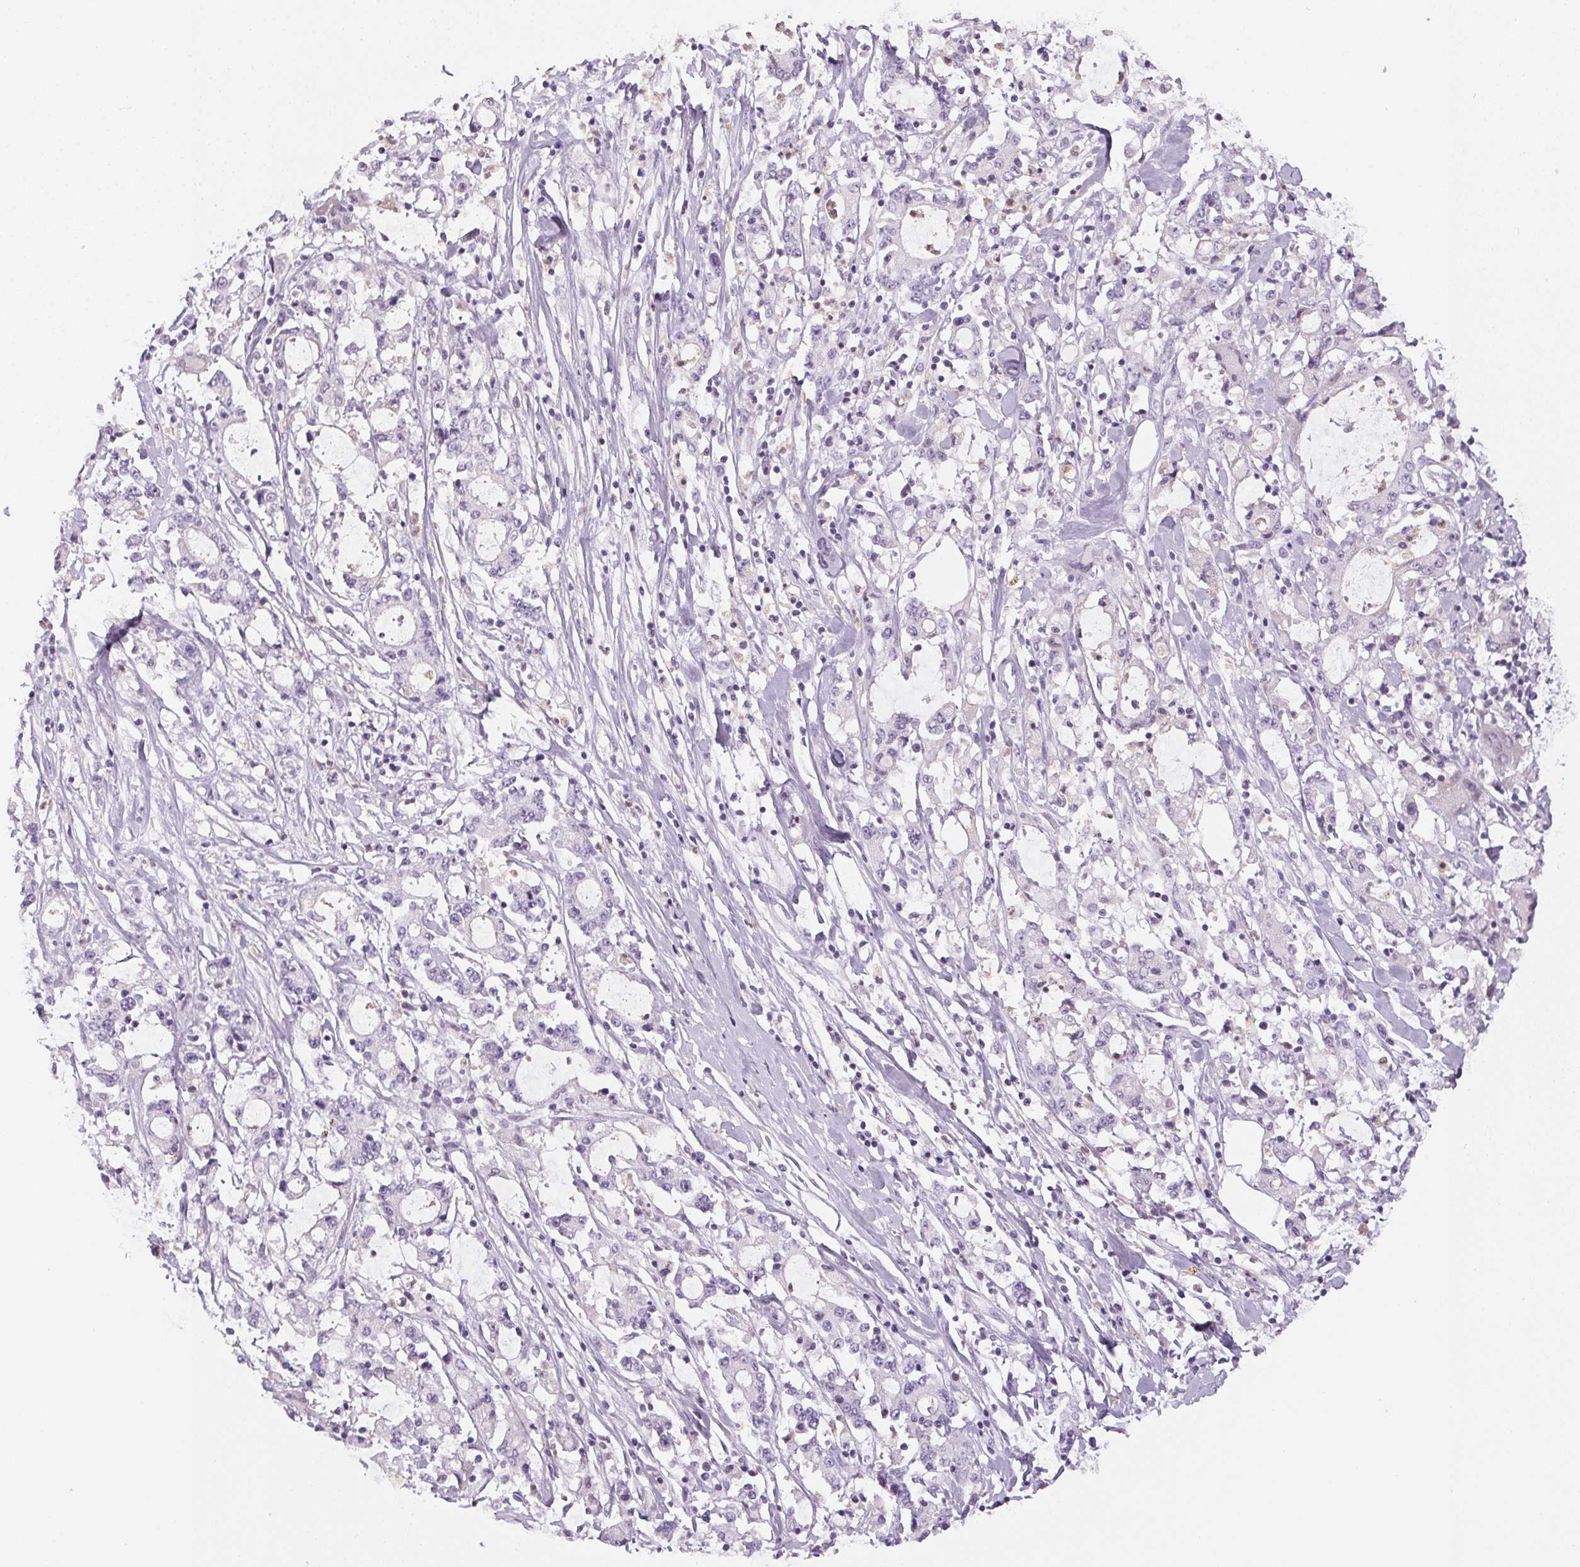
{"staining": {"intensity": "negative", "quantity": "none", "location": "none"}, "tissue": "stomach cancer", "cell_type": "Tumor cells", "image_type": "cancer", "snomed": [{"axis": "morphology", "description": "Adenocarcinoma, NOS"}, {"axis": "topography", "description": "Stomach, upper"}], "caption": "Immunohistochemical staining of adenocarcinoma (stomach) shows no significant positivity in tumor cells.", "gene": "ECPAS", "patient": {"sex": "male", "age": 68}}